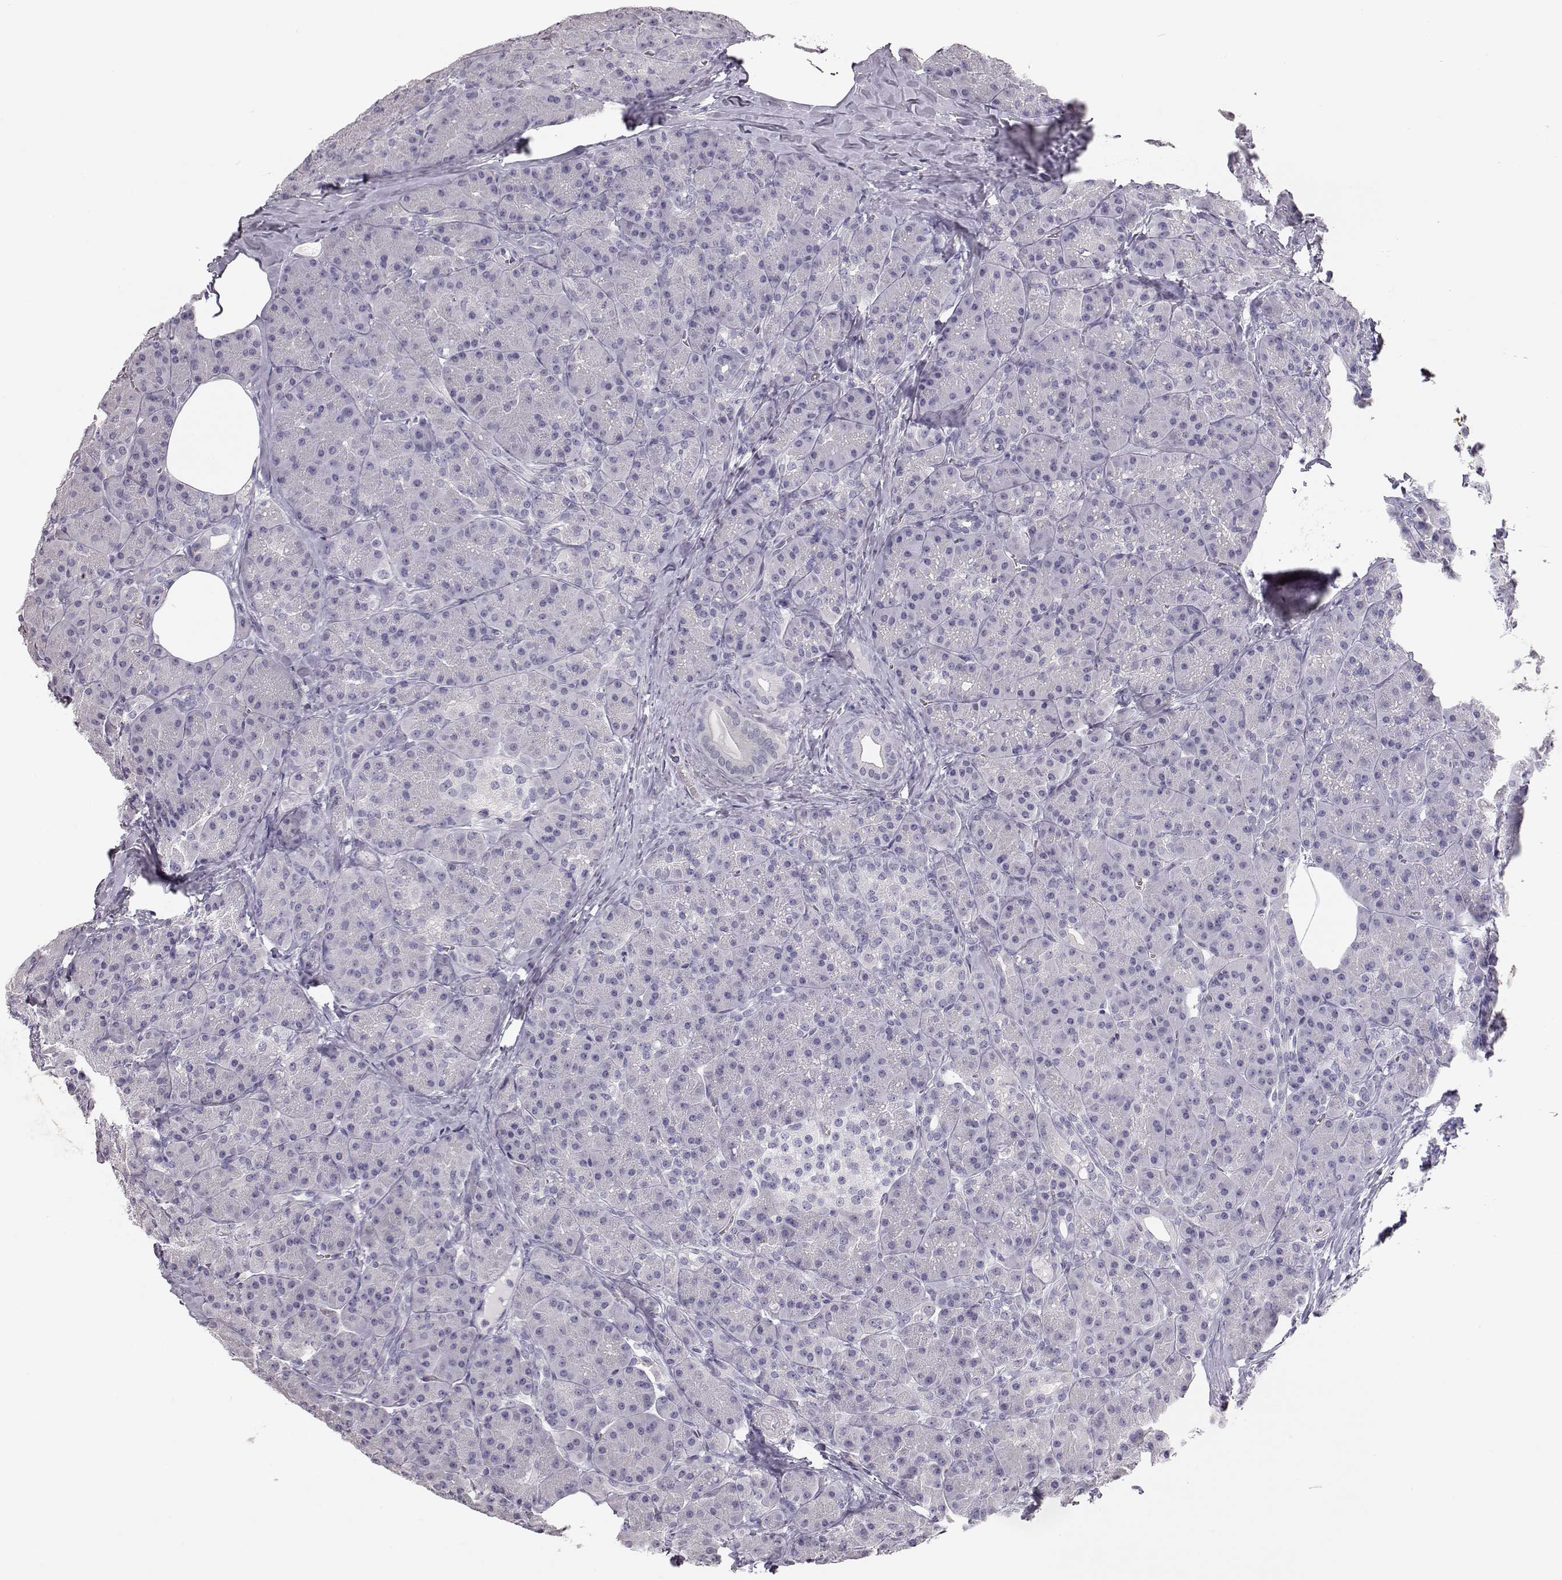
{"staining": {"intensity": "negative", "quantity": "none", "location": "none"}, "tissue": "pancreas", "cell_type": "Exocrine glandular cells", "image_type": "normal", "snomed": [{"axis": "morphology", "description": "Normal tissue, NOS"}, {"axis": "topography", "description": "Pancreas"}], "caption": "A high-resolution photomicrograph shows immunohistochemistry (IHC) staining of unremarkable pancreas, which shows no significant expression in exocrine glandular cells.", "gene": "KRT31", "patient": {"sex": "male", "age": 57}}